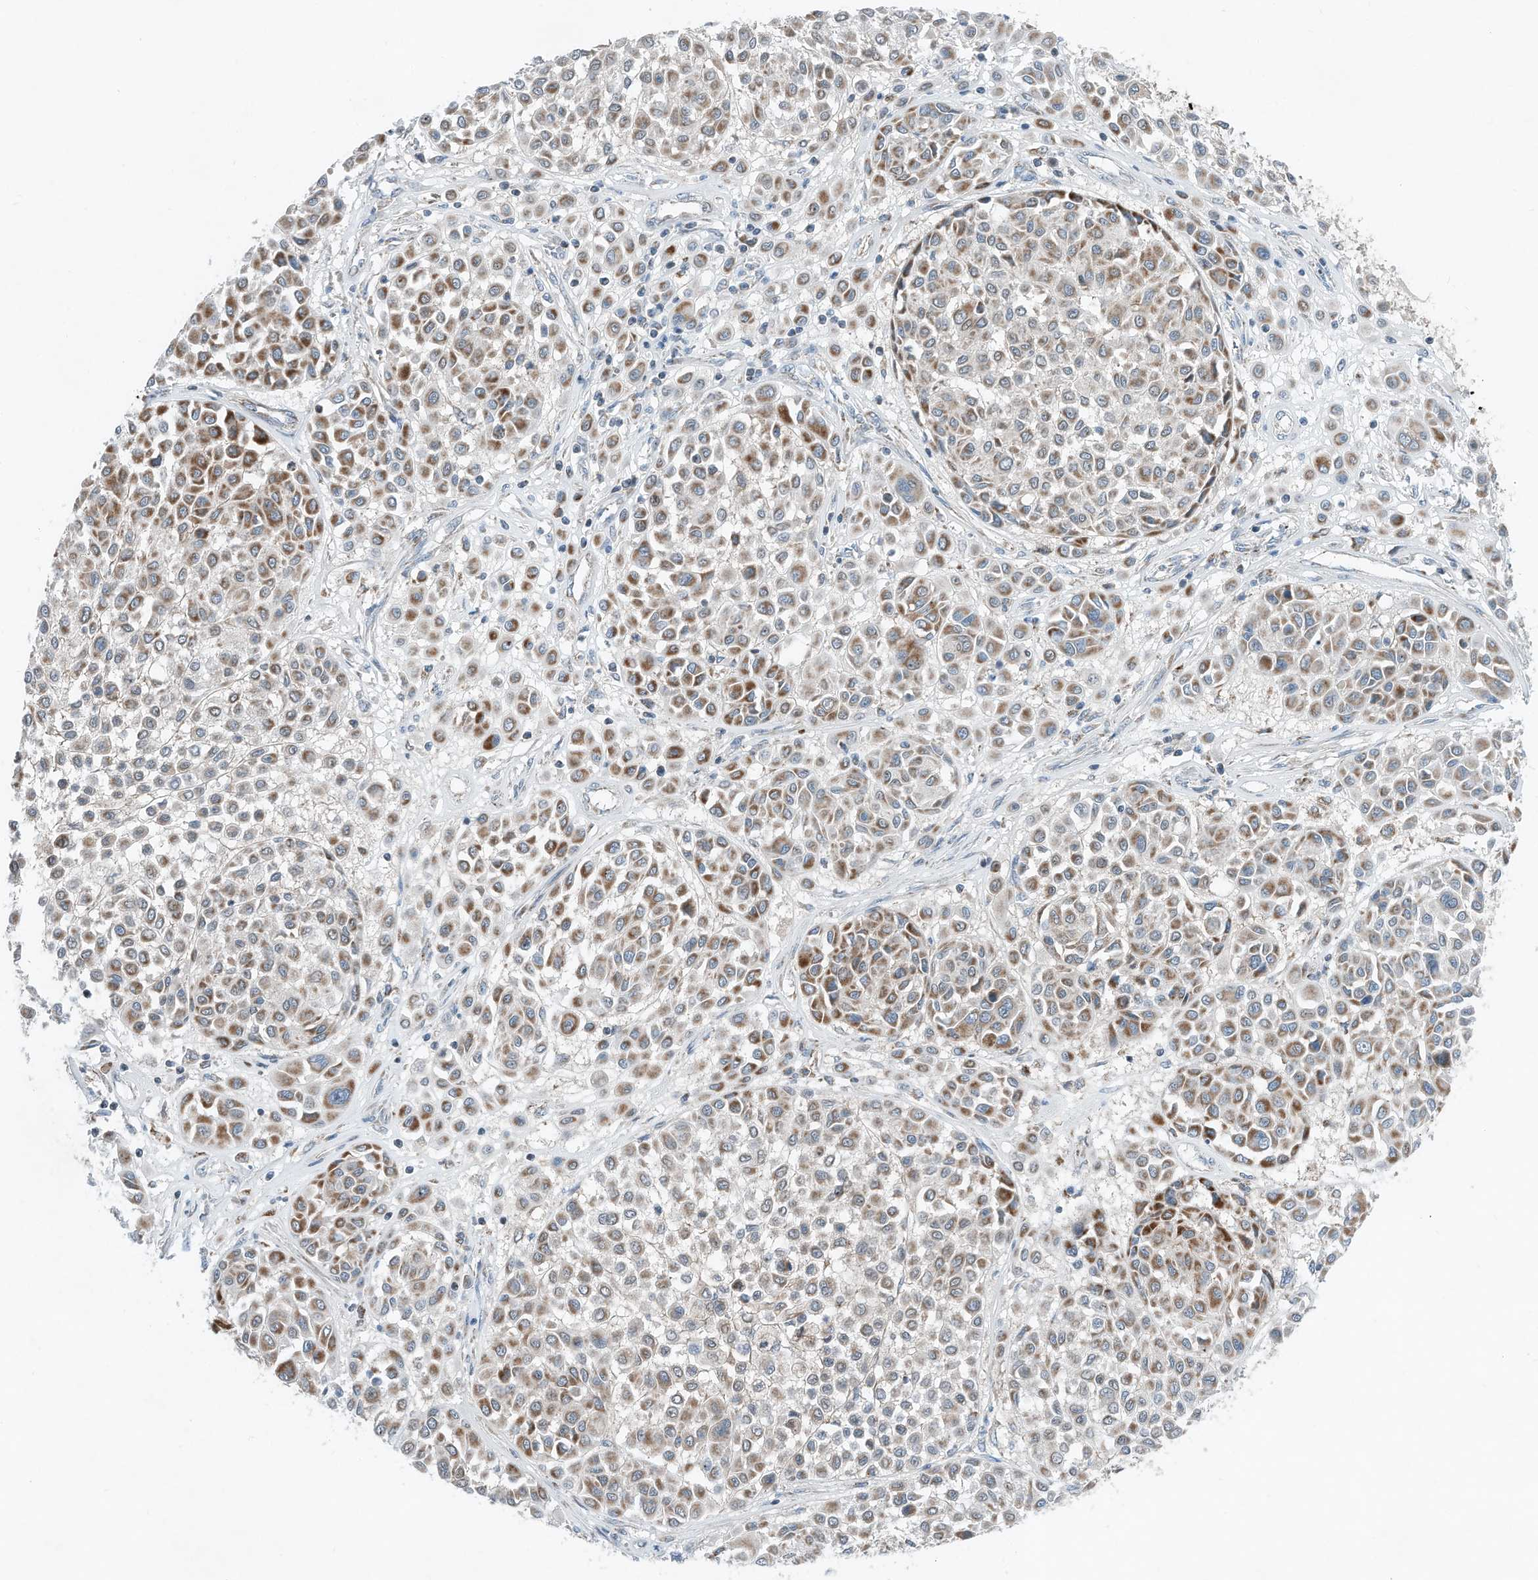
{"staining": {"intensity": "moderate", "quantity": "25%-75%", "location": "cytoplasmic/membranous"}, "tissue": "melanoma", "cell_type": "Tumor cells", "image_type": "cancer", "snomed": [{"axis": "morphology", "description": "Malignant melanoma, Metastatic site"}, {"axis": "topography", "description": "Soft tissue"}], "caption": "Tumor cells reveal medium levels of moderate cytoplasmic/membranous positivity in approximately 25%-75% of cells in human malignant melanoma (metastatic site).", "gene": "RMND1", "patient": {"sex": "male", "age": 41}}